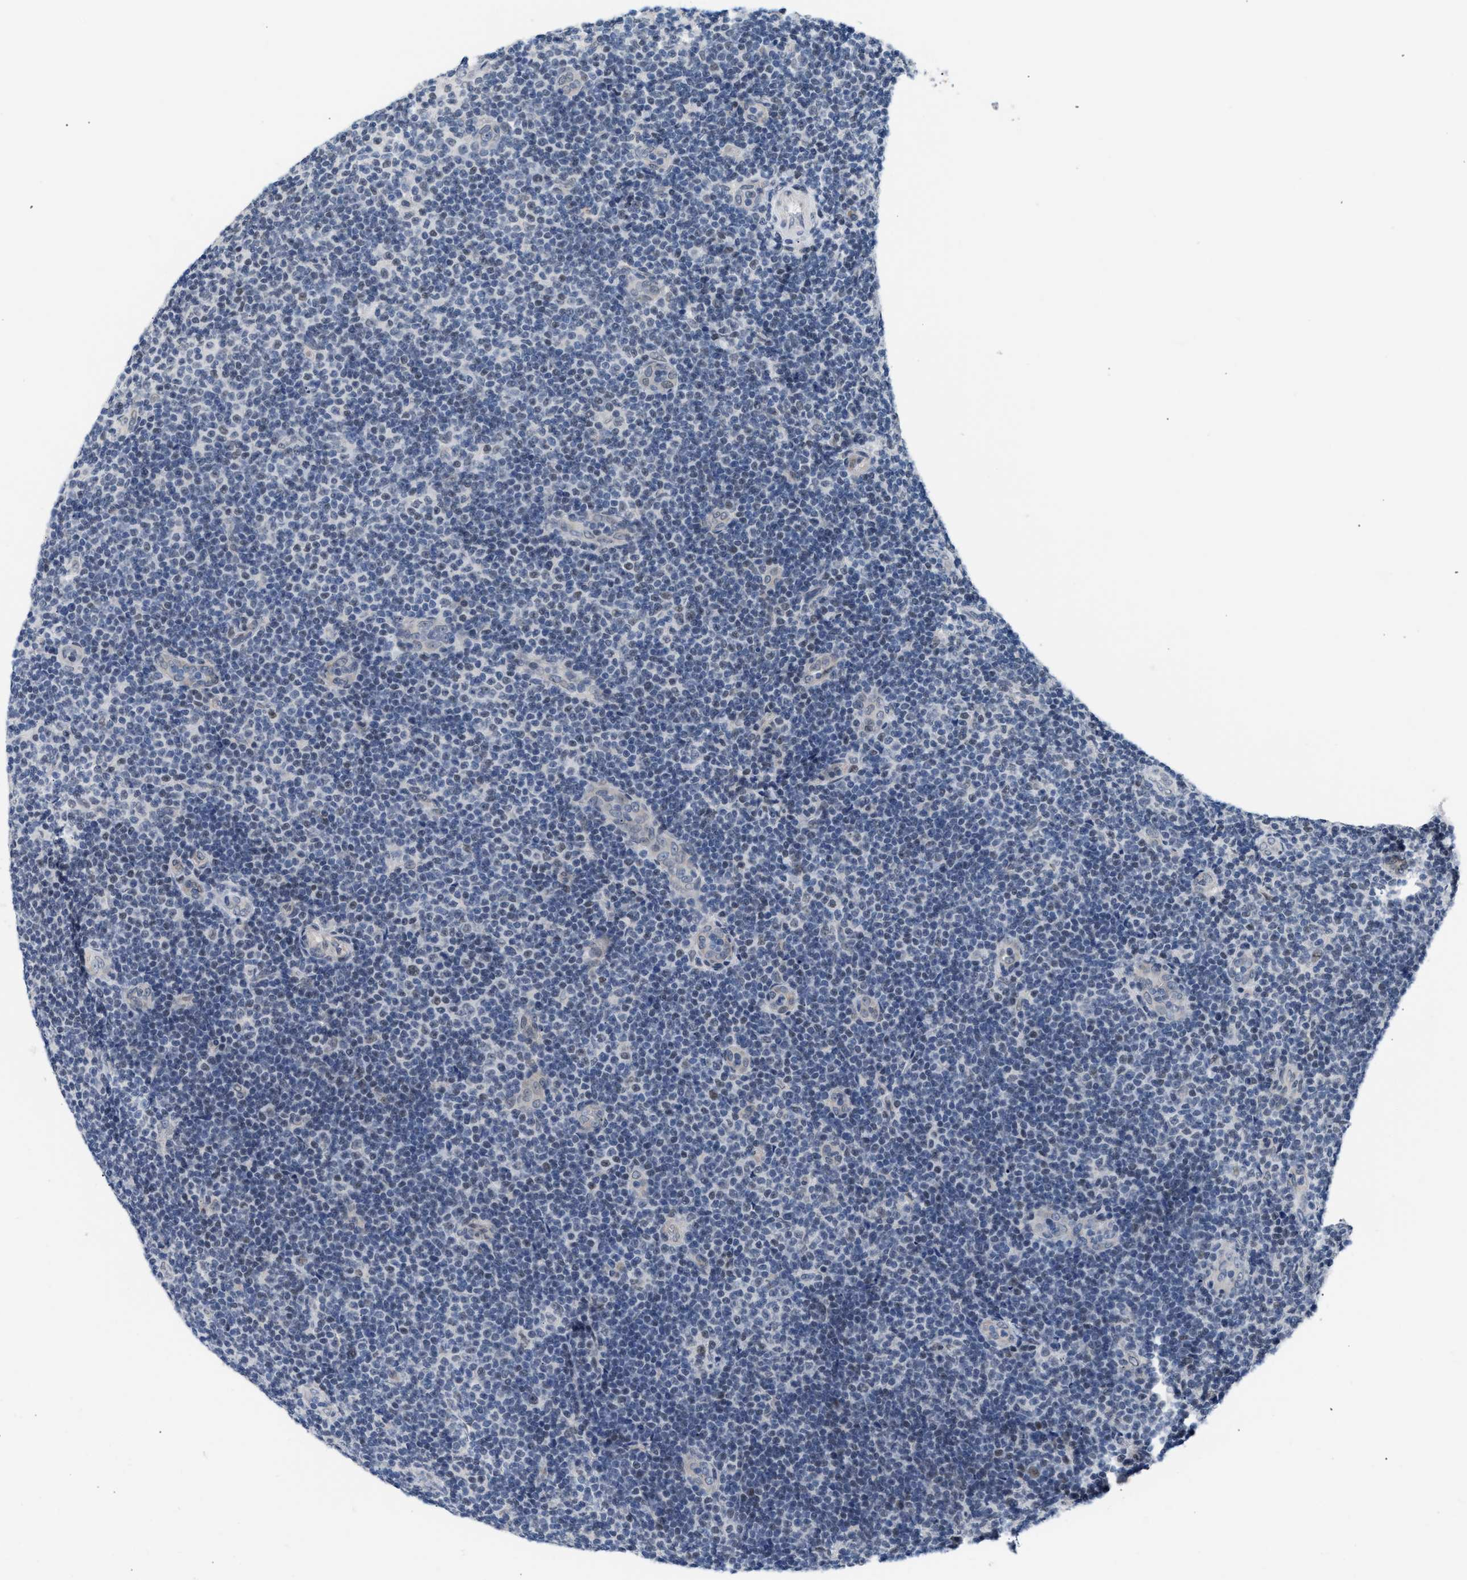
{"staining": {"intensity": "weak", "quantity": "<25%", "location": "nuclear"}, "tissue": "lymphoma", "cell_type": "Tumor cells", "image_type": "cancer", "snomed": [{"axis": "morphology", "description": "Malignant lymphoma, non-Hodgkin's type, Low grade"}, {"axis": "topography", "description": "Lymph node"}], "caption": "High magnification brightfield microscopy of lymphoma stained with DAB (3,3'-diaminobenzidine) (brown) and counterstained with hematoxylin (blue): tumor cells show no significant staining.", "gene": "TXNRD3", "patient": {"sex": "male", "age": 83}}